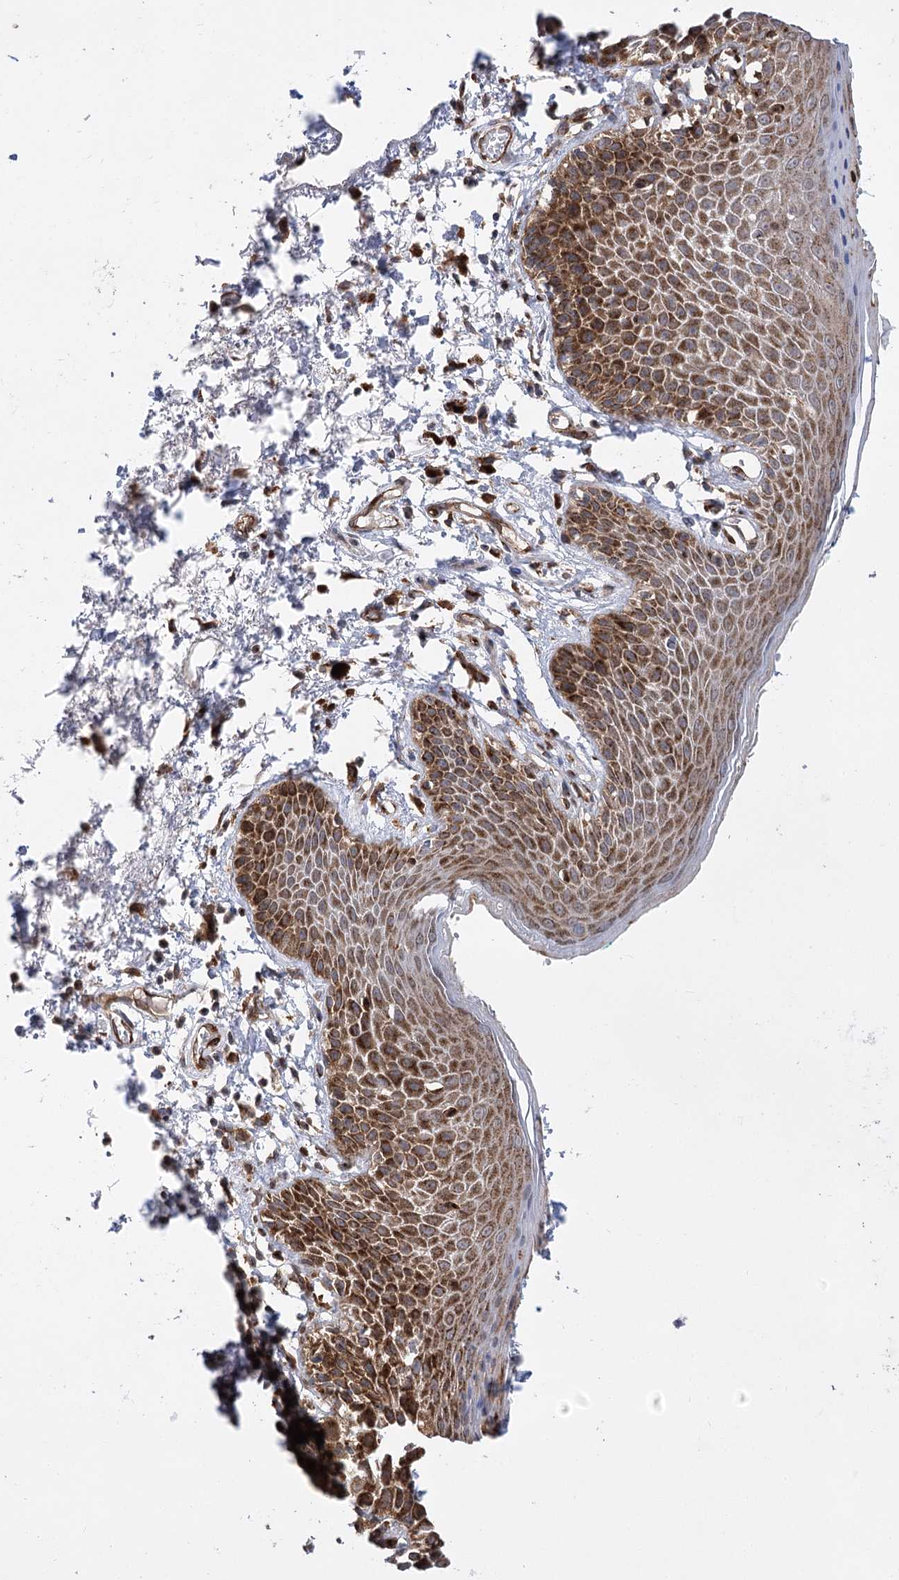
{"staining": {"intensity": "moderate", "quantity": "25%-75%", "location": "cytoplasmic/membranous"}, "tissue": "skin", "cell_type": "Epidermal cells", "image_type": "normal", "snomed": [{"axis": "morphology", "description": "Normal tissue, NOS"}, {"axis": "topography", "description": "Anal"}], "caption": "Immunohistochemistry (IHC) photomicrograph of benign skin stained for a protein (brown), which exhibits medium levels of moderate cytoplasmic/membranous expression in approximately 25%-75% of epidermal cells.", "gene": "ARHGAP31", "patient": {"sex": "male", "age": 74}}